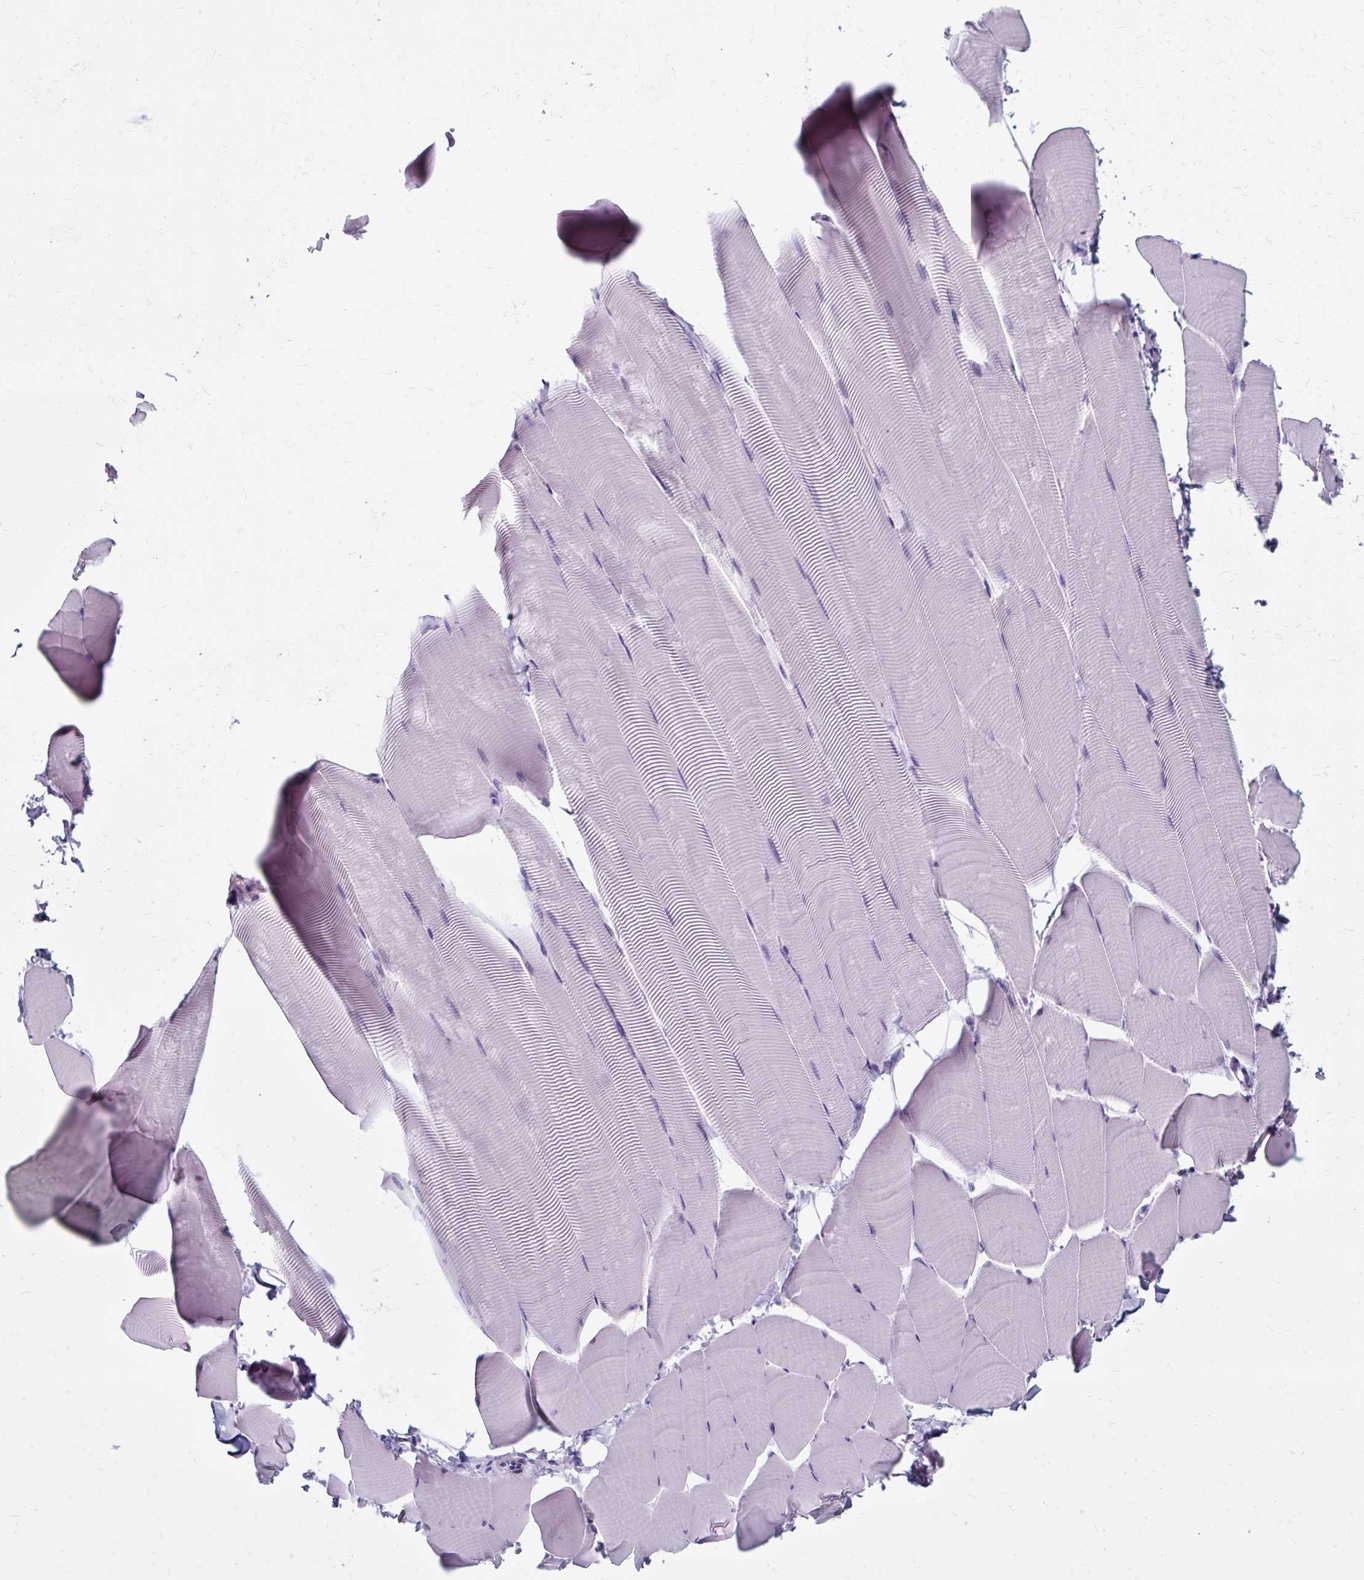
{"staining": {"intensity": "negative", "quantity": "none", "location": "none"}, "tissue": "skeletal muscle", "cell_type": "Myocytes", "image_type": "normal", "snomed": [{"axis": "morphology", "description": "Normal tissue, NOS"}, {"axis": "topography", "description": "Skeletal muscle"}], "caption": "Photomicrograph shows no protein positivity in myocytes of benign skeletal muscle. Nuclei are stained in blue.", "gene": "ZNF555", "patient": {"sex": "male", "age": 25}}